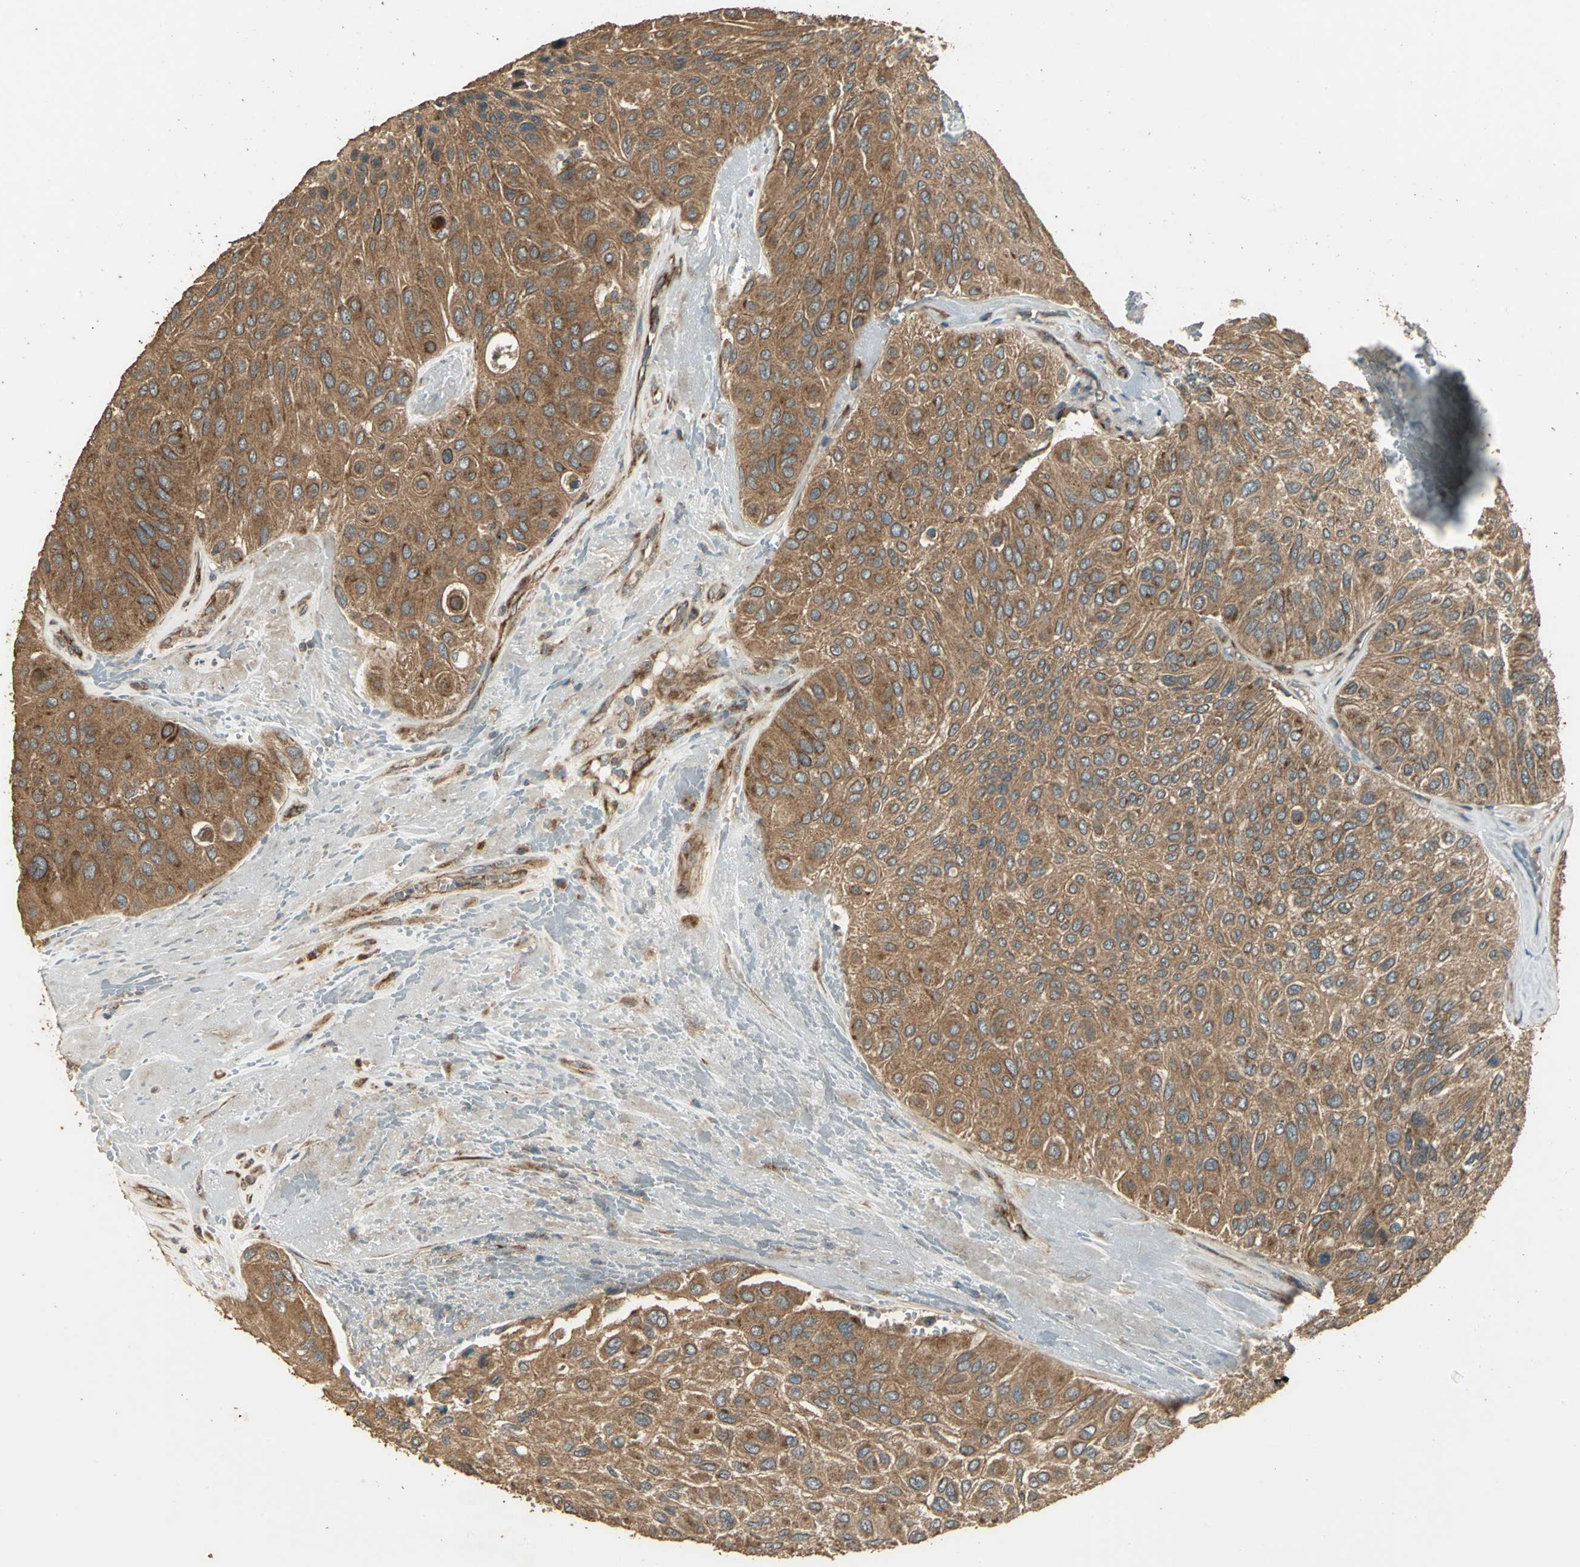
{"staining": {"intensity": "strong", "quantity": ">75%", "location": "cytoplasmic/membranous"}, "tissue": "urothelial cancer", "cell_type": "Tumor cells", "image_type": "cancer", "snomed": [{"axis": "morphology", "description": "Urothelial carcinoma, High grade"}, {"axis": "topography", "description": "Urinary bladder"}], "caption": "Urothelial cancer stained for a protein (brown) reveals strong cytoplasmic/membranous positive positivity in approximately >75% of tumor cells.", "gene": "KANK1", "patient": {"sex": "male", "age": 66}}